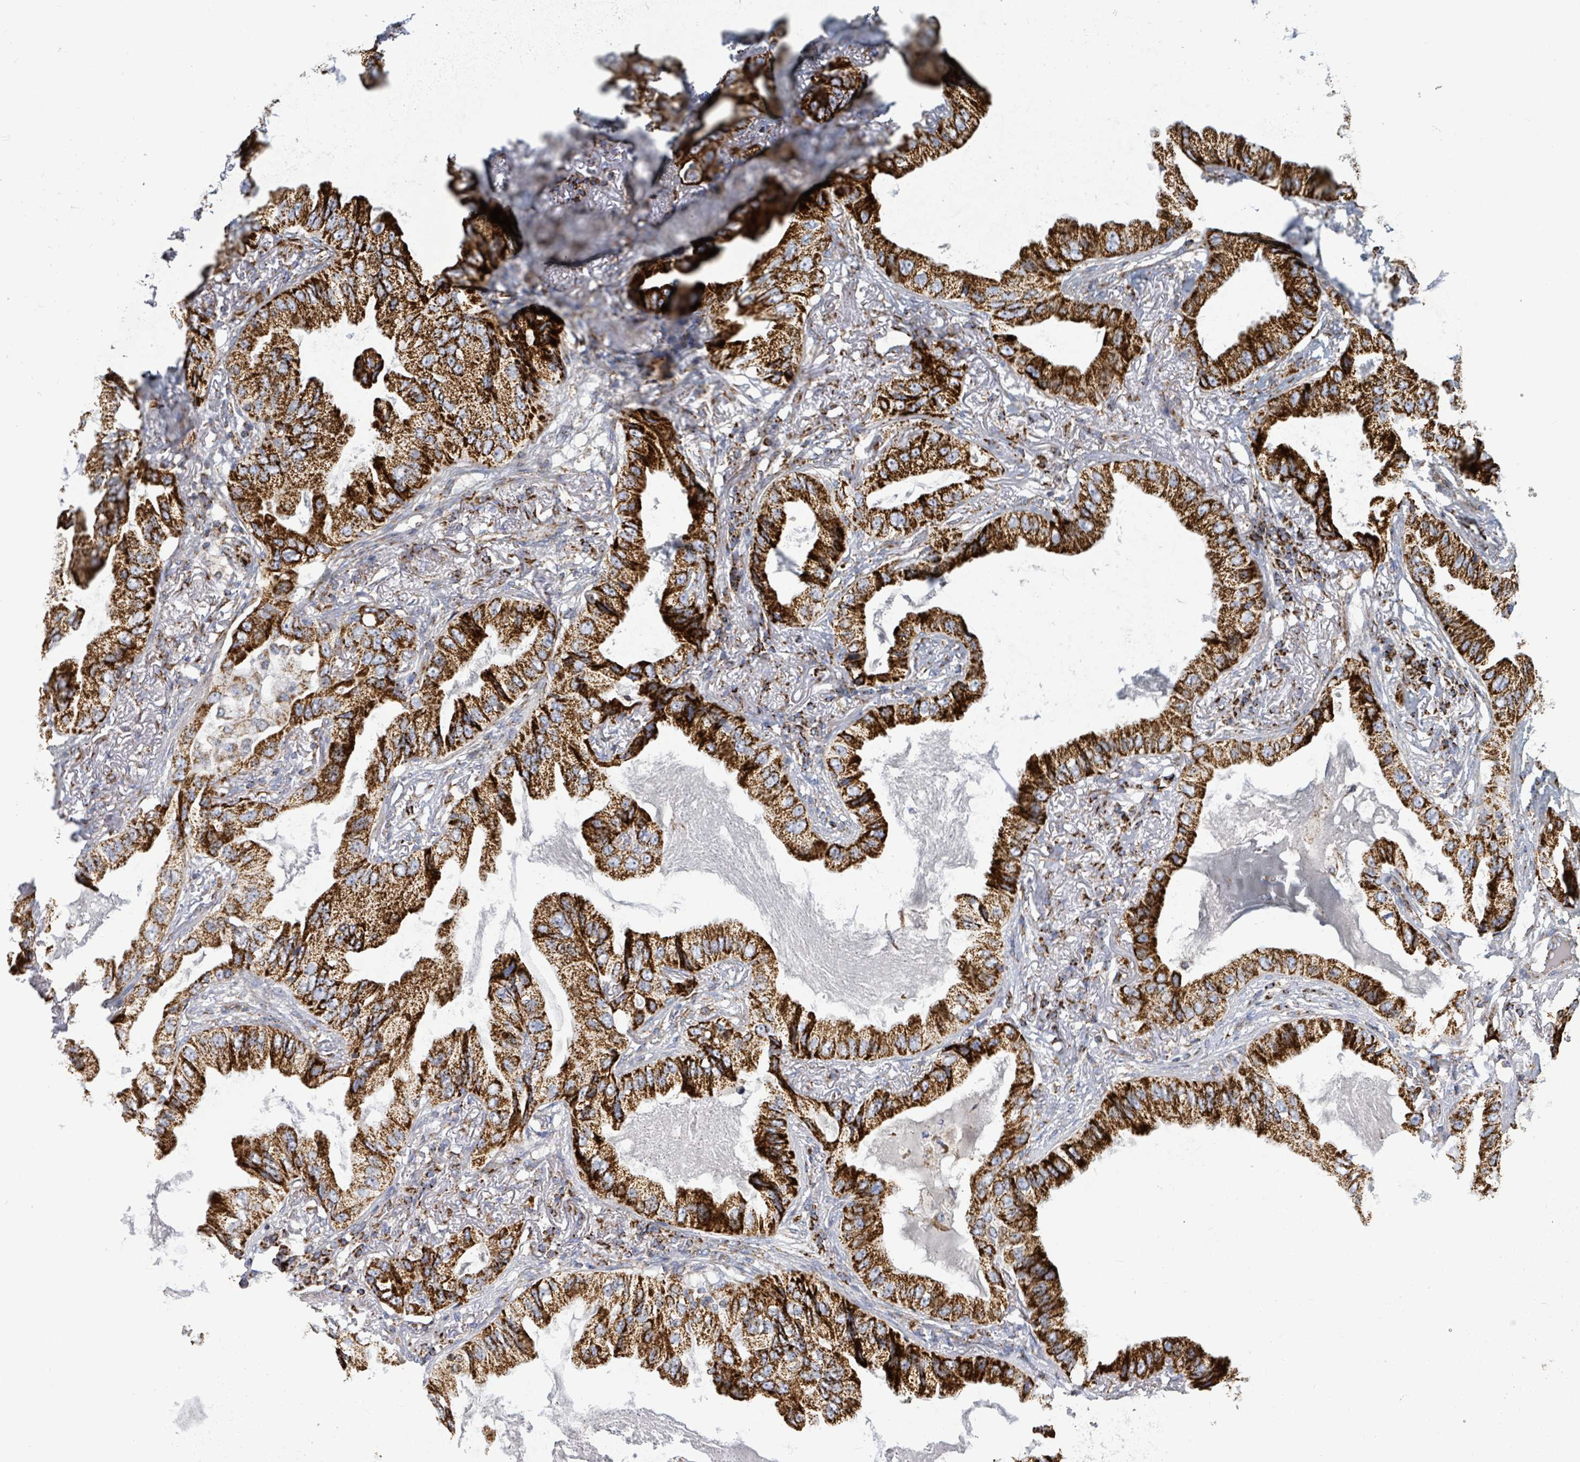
{"staining": {"intensity": "strong", "quantity": ">75%", "location": "cytoplasmic/membranous"}, "tissue": "lung cancer", "cell_type": "Tumor cells", "image_type": "cancer", "snomed": [{"axis": "morphology", "description": "Adenocarcinoma, NOS"}, {"axis": "topography", "description": "Lung"}], "caption": "DAB immunohistochemical staining of human lung adenocarcinoma reveals strong cytoplasmic/membranous protein expression in approximately >75% of tumor cells. (DAB = brown stain, brightfield microscopy at high magnification).", "gene": "SUCLG2", "patient": {"sex": "female", "age": 69}}